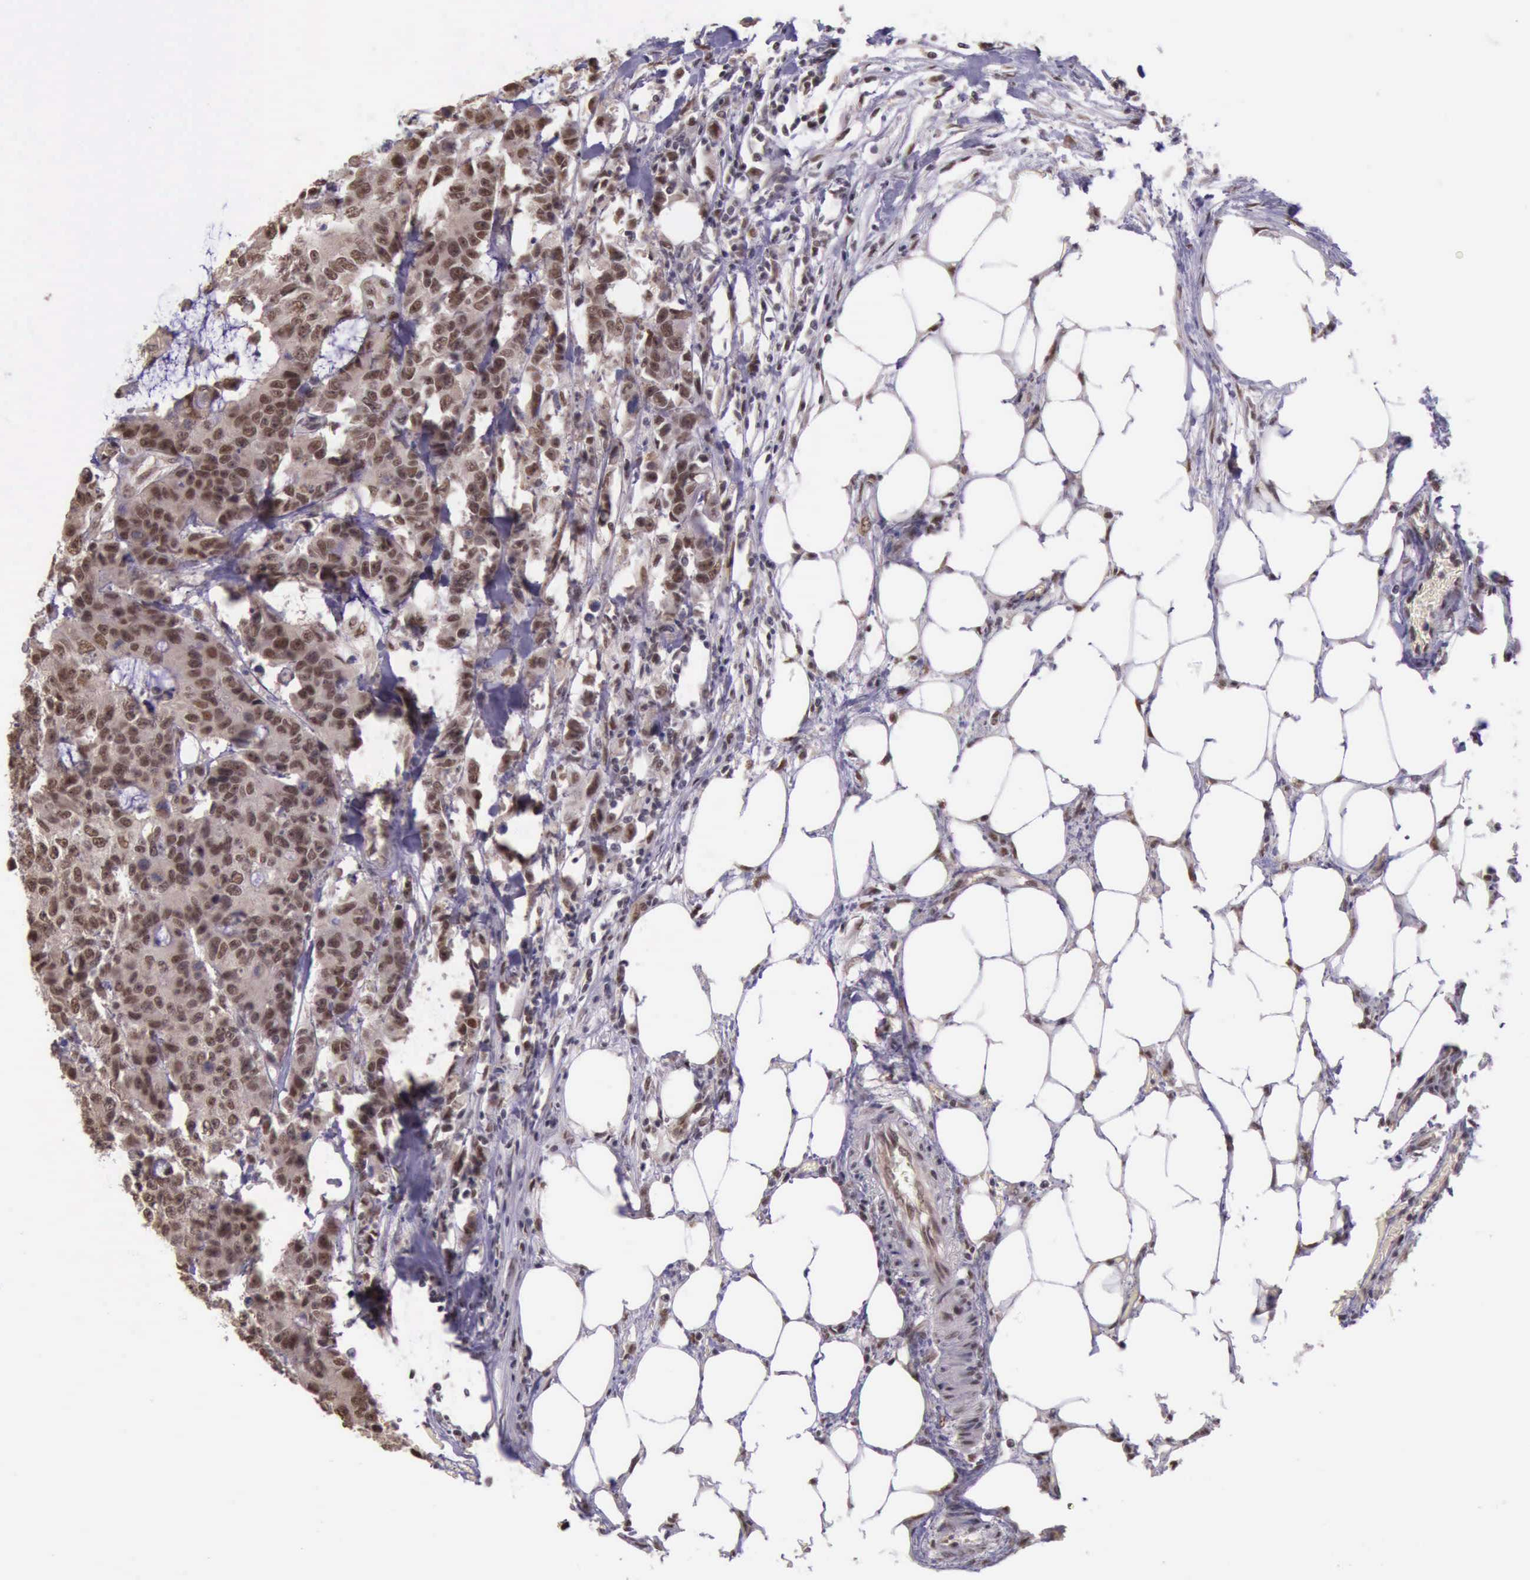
{"staining": {"intensity": "moderate", "quantity": ">75%", "location": "nuclear"}, "tissue": "colorectal cancer", "cell_type": "Tumor cells", "image_type": "cancer", "snomed": [{"axis": "morphology", "description": "Adenocarcinoma, NOS"}, {"axis": "topography", "description": "Colon"}], "caption": "Immunohistochemistry (DAB (3,3'-diaminobenzidine)) staining of adenocarcinoma (colorectal) reveals moderate nuclear protein expression in about >75% of tumor cells. The protein of interest is shown in brown color, while the nuclei are stained blue.", "gene": "PRPF39", "patient": {"sex": "female", "age": 86}}